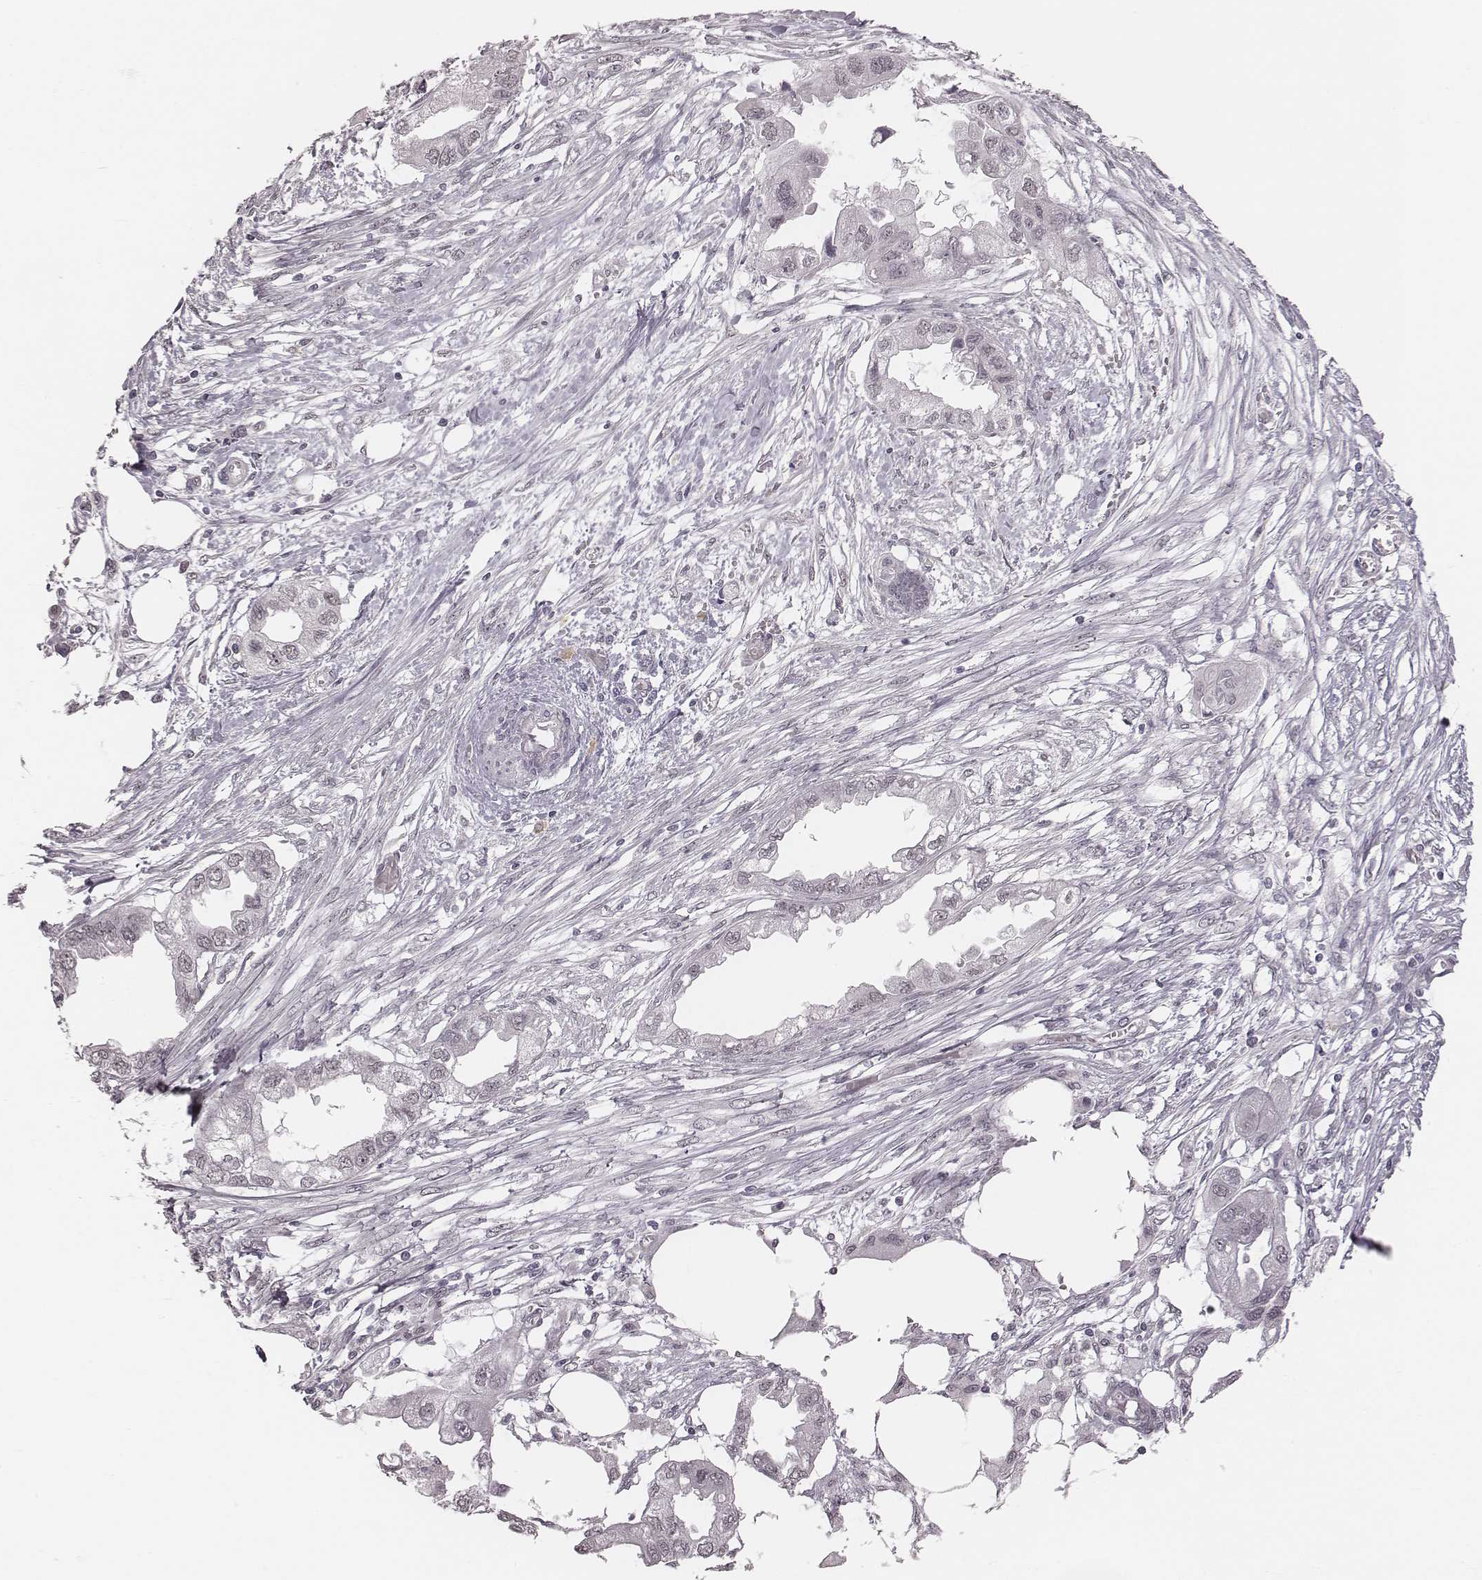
{"staining": {"intensity": "negative", "quantity": "none", "location": "none"}, "tissue": "endometrial cancer", "cell_type": "Tumor cells", "image_type": "cancer", "snomed": [{"axis": "morphology", "description": "Adenocarcinoma, NOS"}, {"axis": "morphology", "description": "Adenocarcinoma, metastatic, NOS"}, {"axis": "topography", "description": "Adipose tissue"}, {"axis": "topography", "description": "Endometrium"}], "caption": "An image of endometrial cancer (adenocarcinoma) stained for a protein shows no brown staining in tumor cells. (Stains: DAB immunohistochemistry (IHC) with hematoxylin counter stain, Microscopy: brightfield microscopy at high magnification).", "gene": "RPGRIP1", "patient": {"sex": "female", "age": 67}}